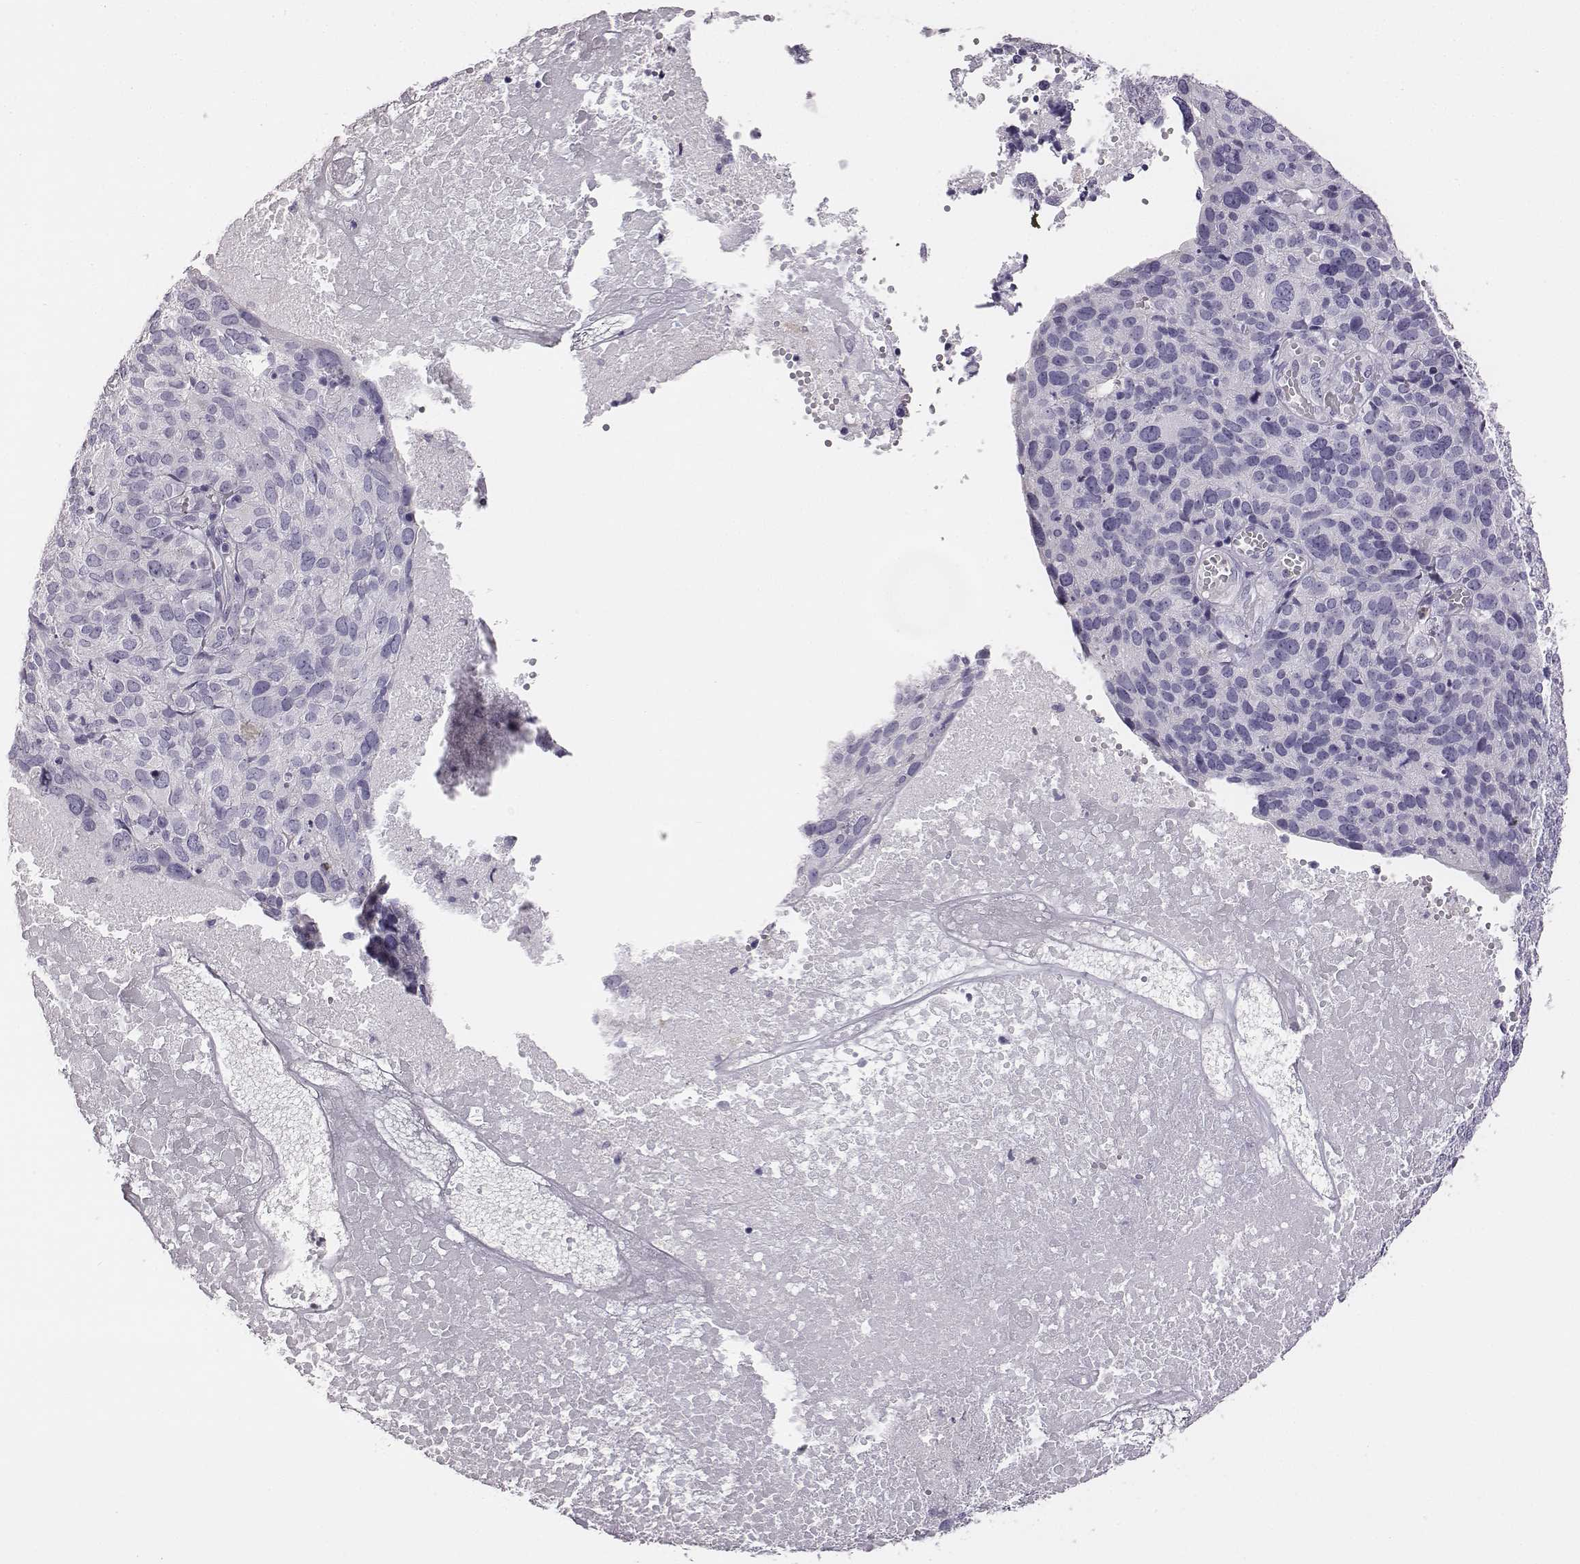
{"staining": {"intensity": "negative", "quantity": "none", "location": "none"}, "tissue": "ovarian cancer", "cell_type": "Tumor cells", "image_type": "cancer", "snomed": [{"axis": "morphology", "description": "Carcinoma, endometroid"}, {"axis": "topography", "description": "Ovary"}], "caption": "Immunohistochemistry of ovarian cancer demonstrates no expression in tumor cells.", "gene": "ADAM7", "patient": {"sex": "female", "age": 58}}